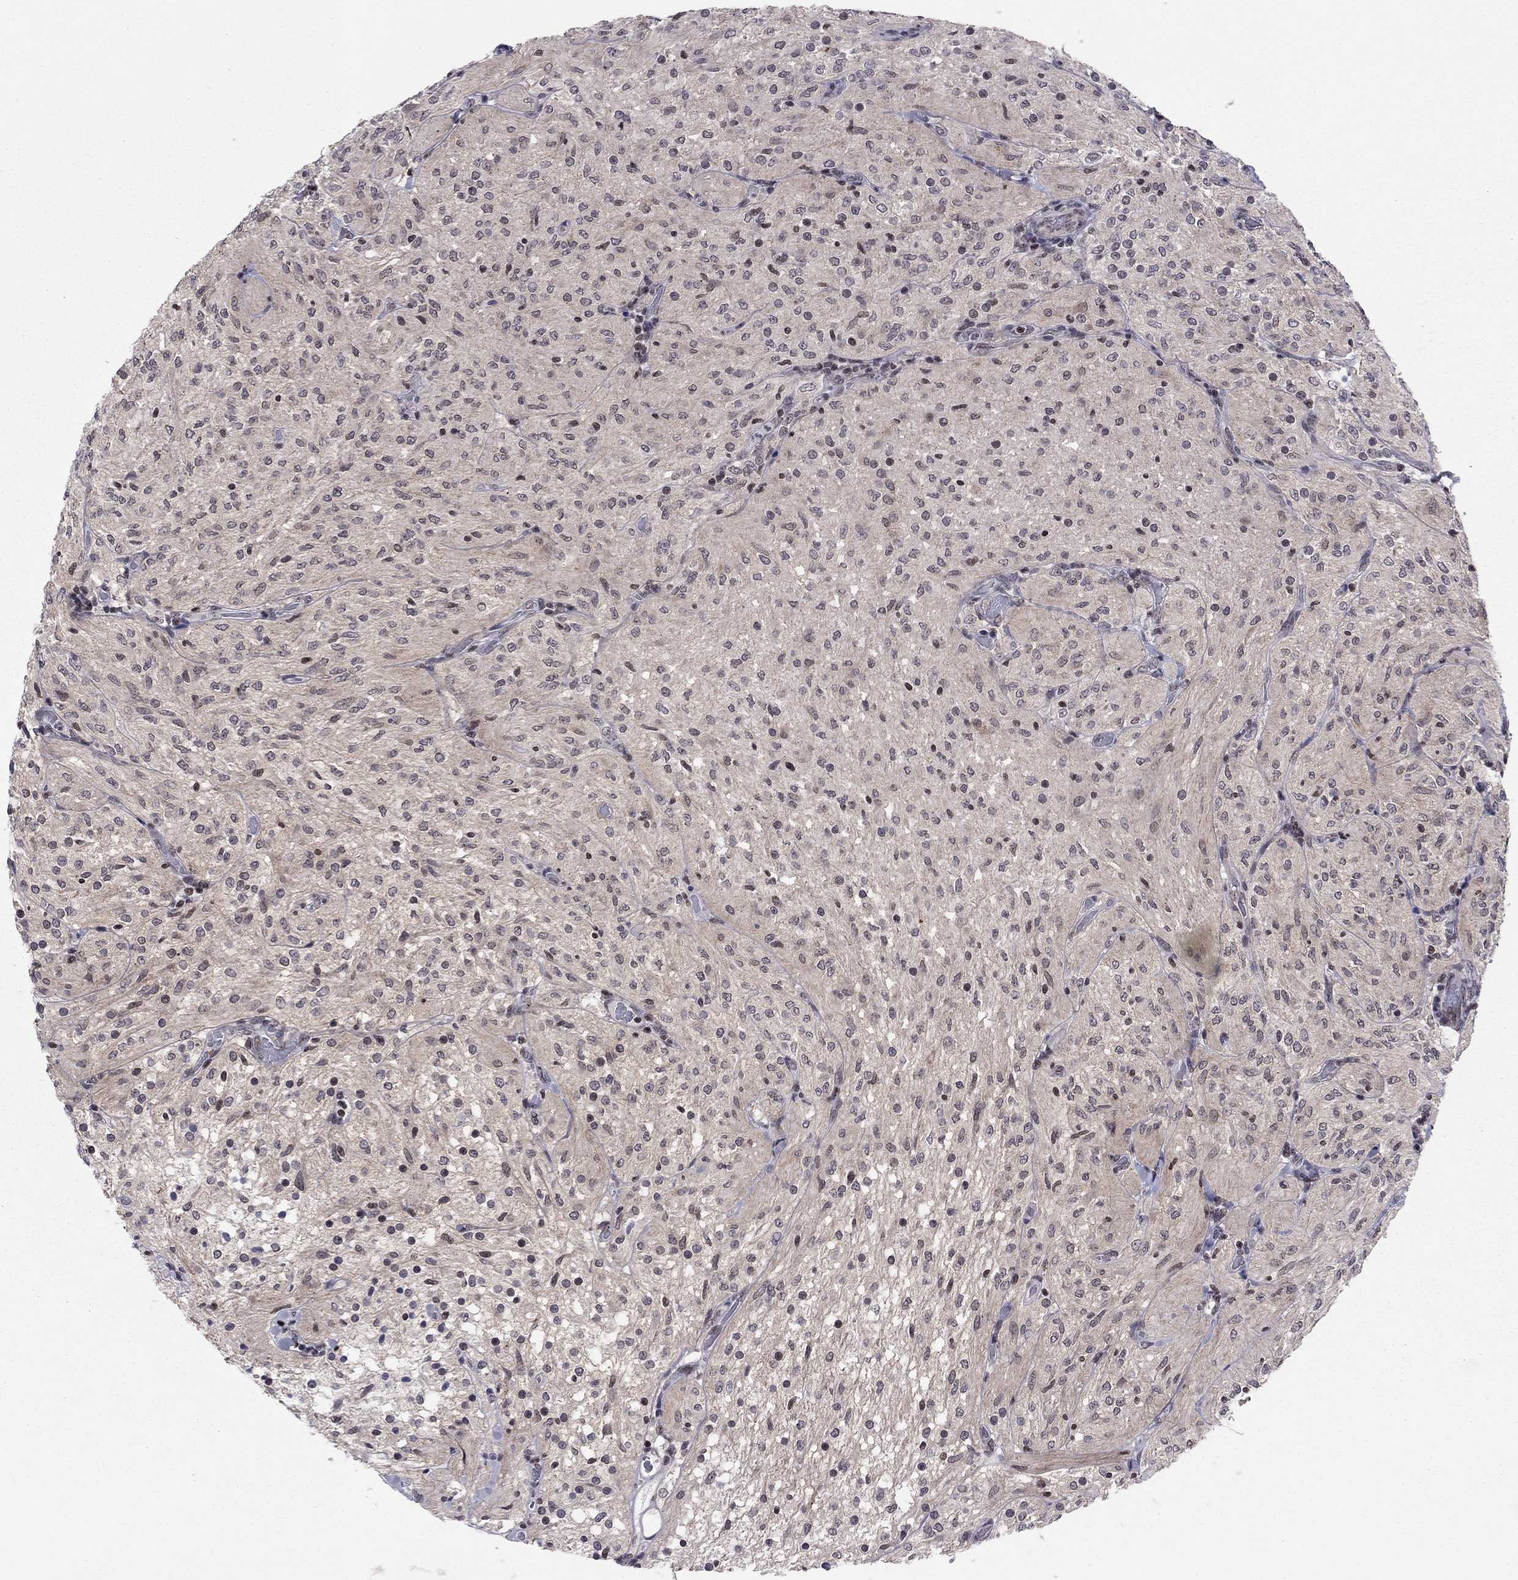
{"staining": {"intensity": "negative", "quantity": "none", "location": "none"}, "tissue": "glioma", "cell_type": "Tumor cells", "image_type": "cancer", "snomed": [{"axis": "morphology", "description": "Glioma, malignant, Low grade"}, {"axis": "topography", "description": "Brain"}], "caption": "An image of malignant glioma (low-grade) stained for a protein exhibits no brown staining in tumor cells. (Stains: DAB immunohistochemistry (IHC) with hematoxylin counter stain, Microscopy: brightfield microscopy at high magnification).", "gene": "TAF9", "patient": {"sex": "male", "age": 3}}